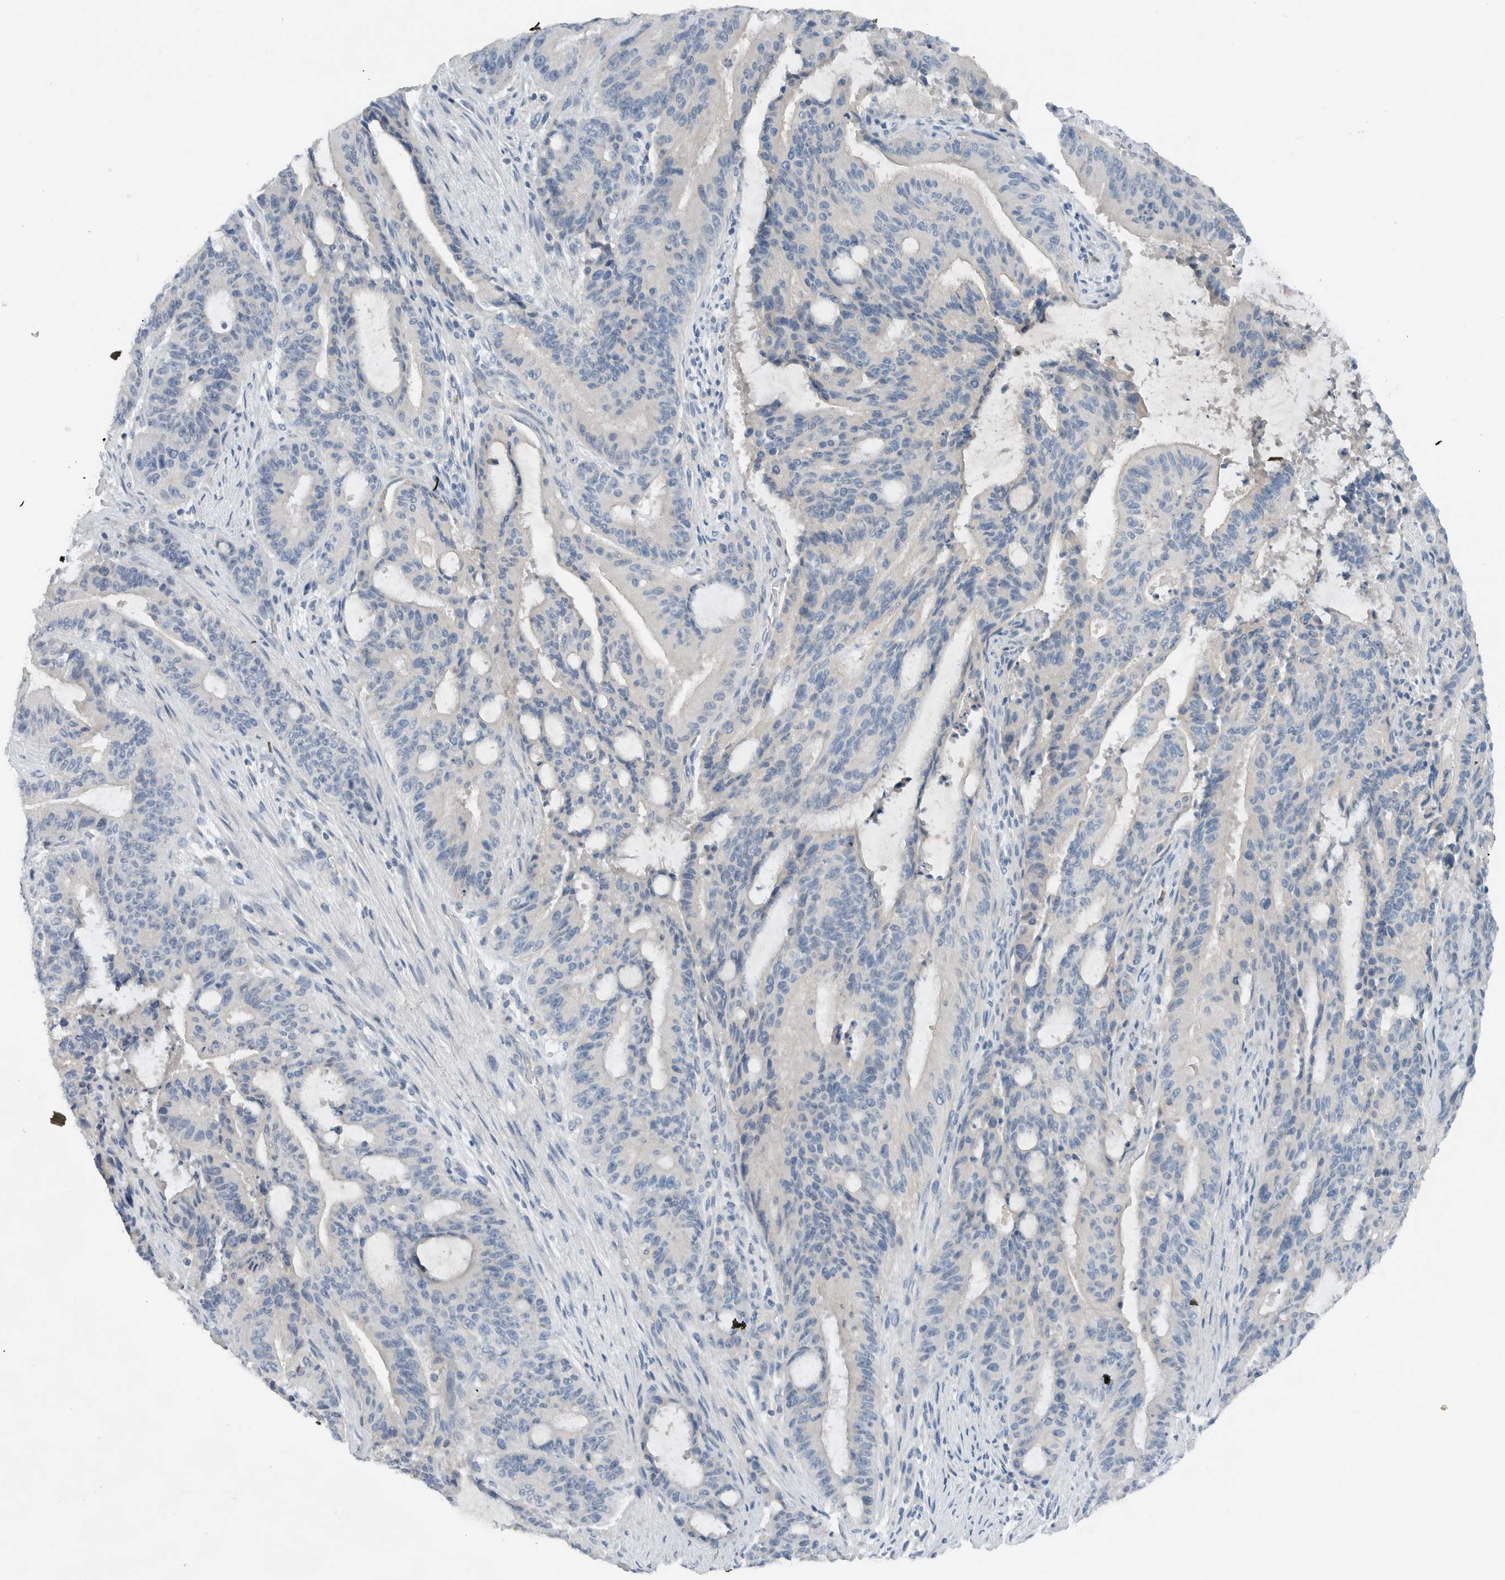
{"staining": {"intensity": "negative", "quantity": "none", "location": "none"}, "tissue": "liver cancer", "cell_type": "Tumor cells", "image_type": "cancer", "snomed": [{"axis": "morphology", "description": "Normal tissue, NOS"}, {"axis": "morphology", "description": "Cholangiocarcinoma"}, {"axis": "topography", "description": "Liver"}, {"axis": "topography", "description": "Peripheral nerve tissue"}], "caption": "Immunohistochemistry photomicrograph of neoplastic tissue: human liver cancer stained with DAB exhibits no significant protein staining in tumor cells.", "gene": "DUOX1", "patient": {"sex": "female", "age": 73}}